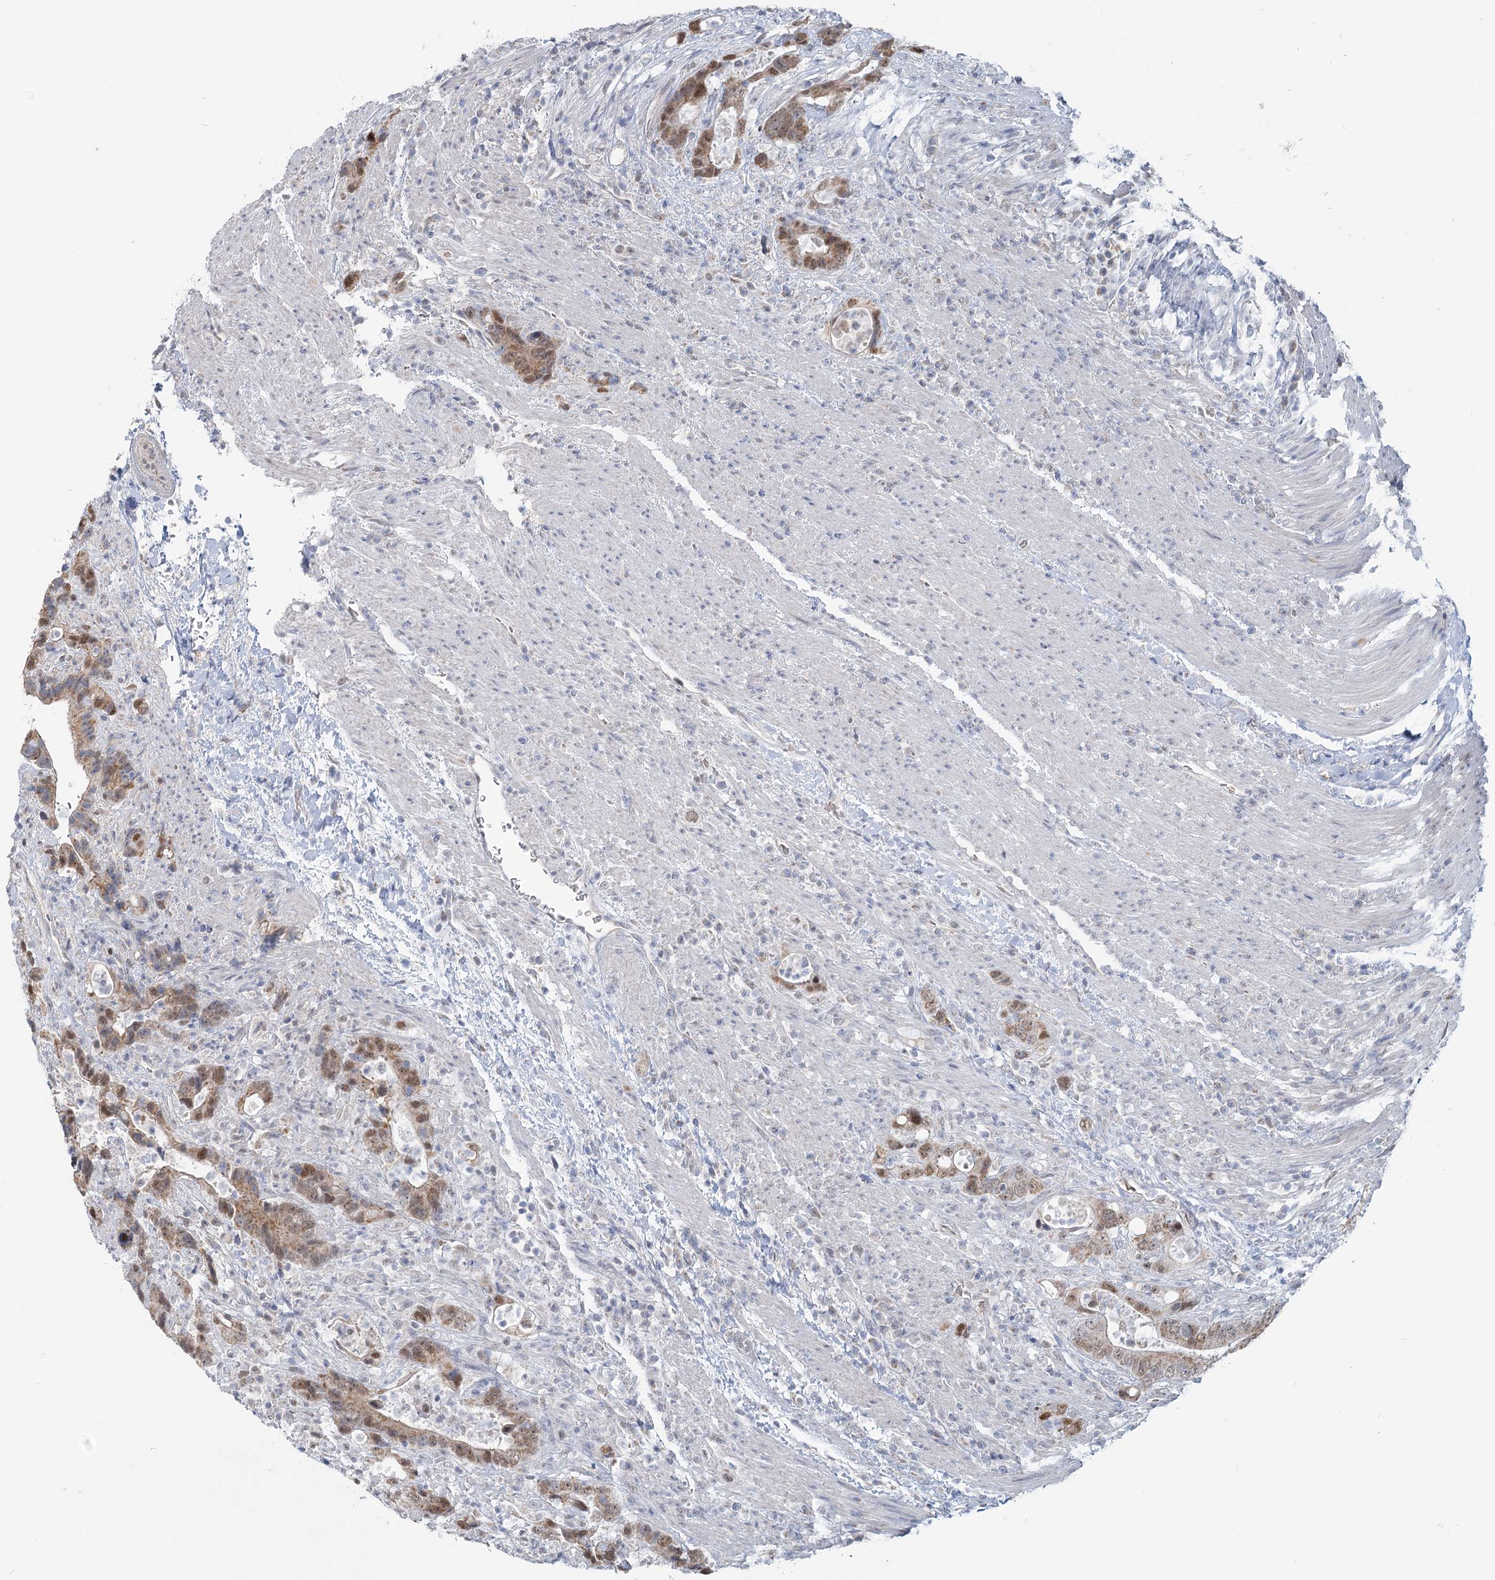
{"staining": {"intensity": "moderate", "quantity": ">75%", "location": "cytoplasmic/membranous,nuclear"}, "tissue": "colorectal cancer", "cell_type": "Tumor cells", "image_type": "cancer", "snomed": [{"axis": "morphology", "description": "Adenocarcinoma, NOS"}, {"axis": "topography", "description": "Colon"}], "caption": "Human colorectal cancer (adenocarcinoma) stained with a brown dye demonstrates moderate cytoplasmic/membranous and nuclear positive staining in about >75% of tumor cells.", "gene": "MTG1", "patient": {"sex": "female", "age": 75}}